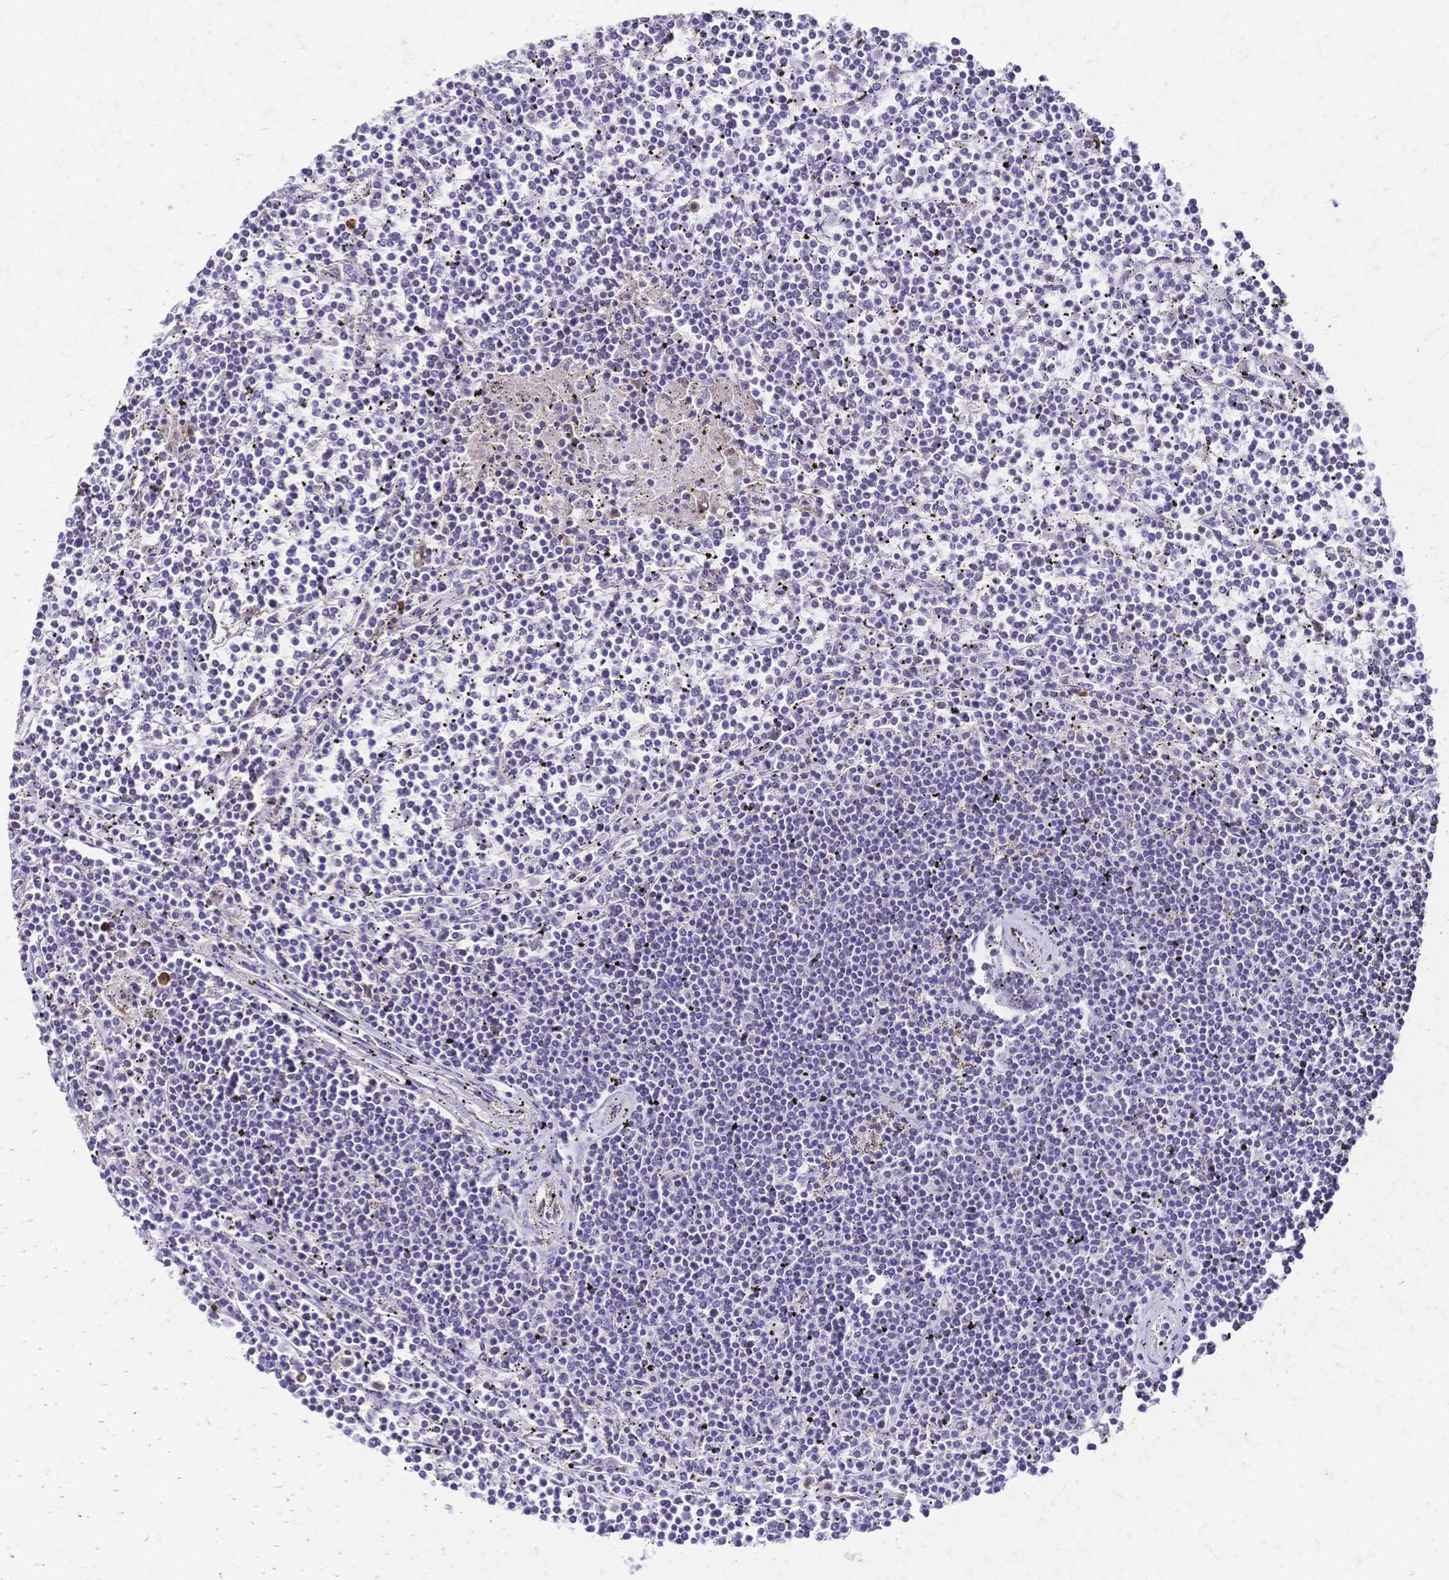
{"staining": {"intensity": "negative", "quantity": "none", "location": "none"}, "tissue": "lymphoma", "cell_type": "Tumor cells", "image_type": "cancer", "snomed": [{"axis": "morphology", "description": "Malignant lymphoma, non-Hodgkin's type, Low grade"}, {"axis": "topography", "description": "Spleen"}], "caption": "Lymphoma was stained to show a protein in brown. There is no significant positivity in tumor cells. Nuclei are stained in blue.", "gene": "IL2RA", "patient": {"sex": "female", "age": 19}}